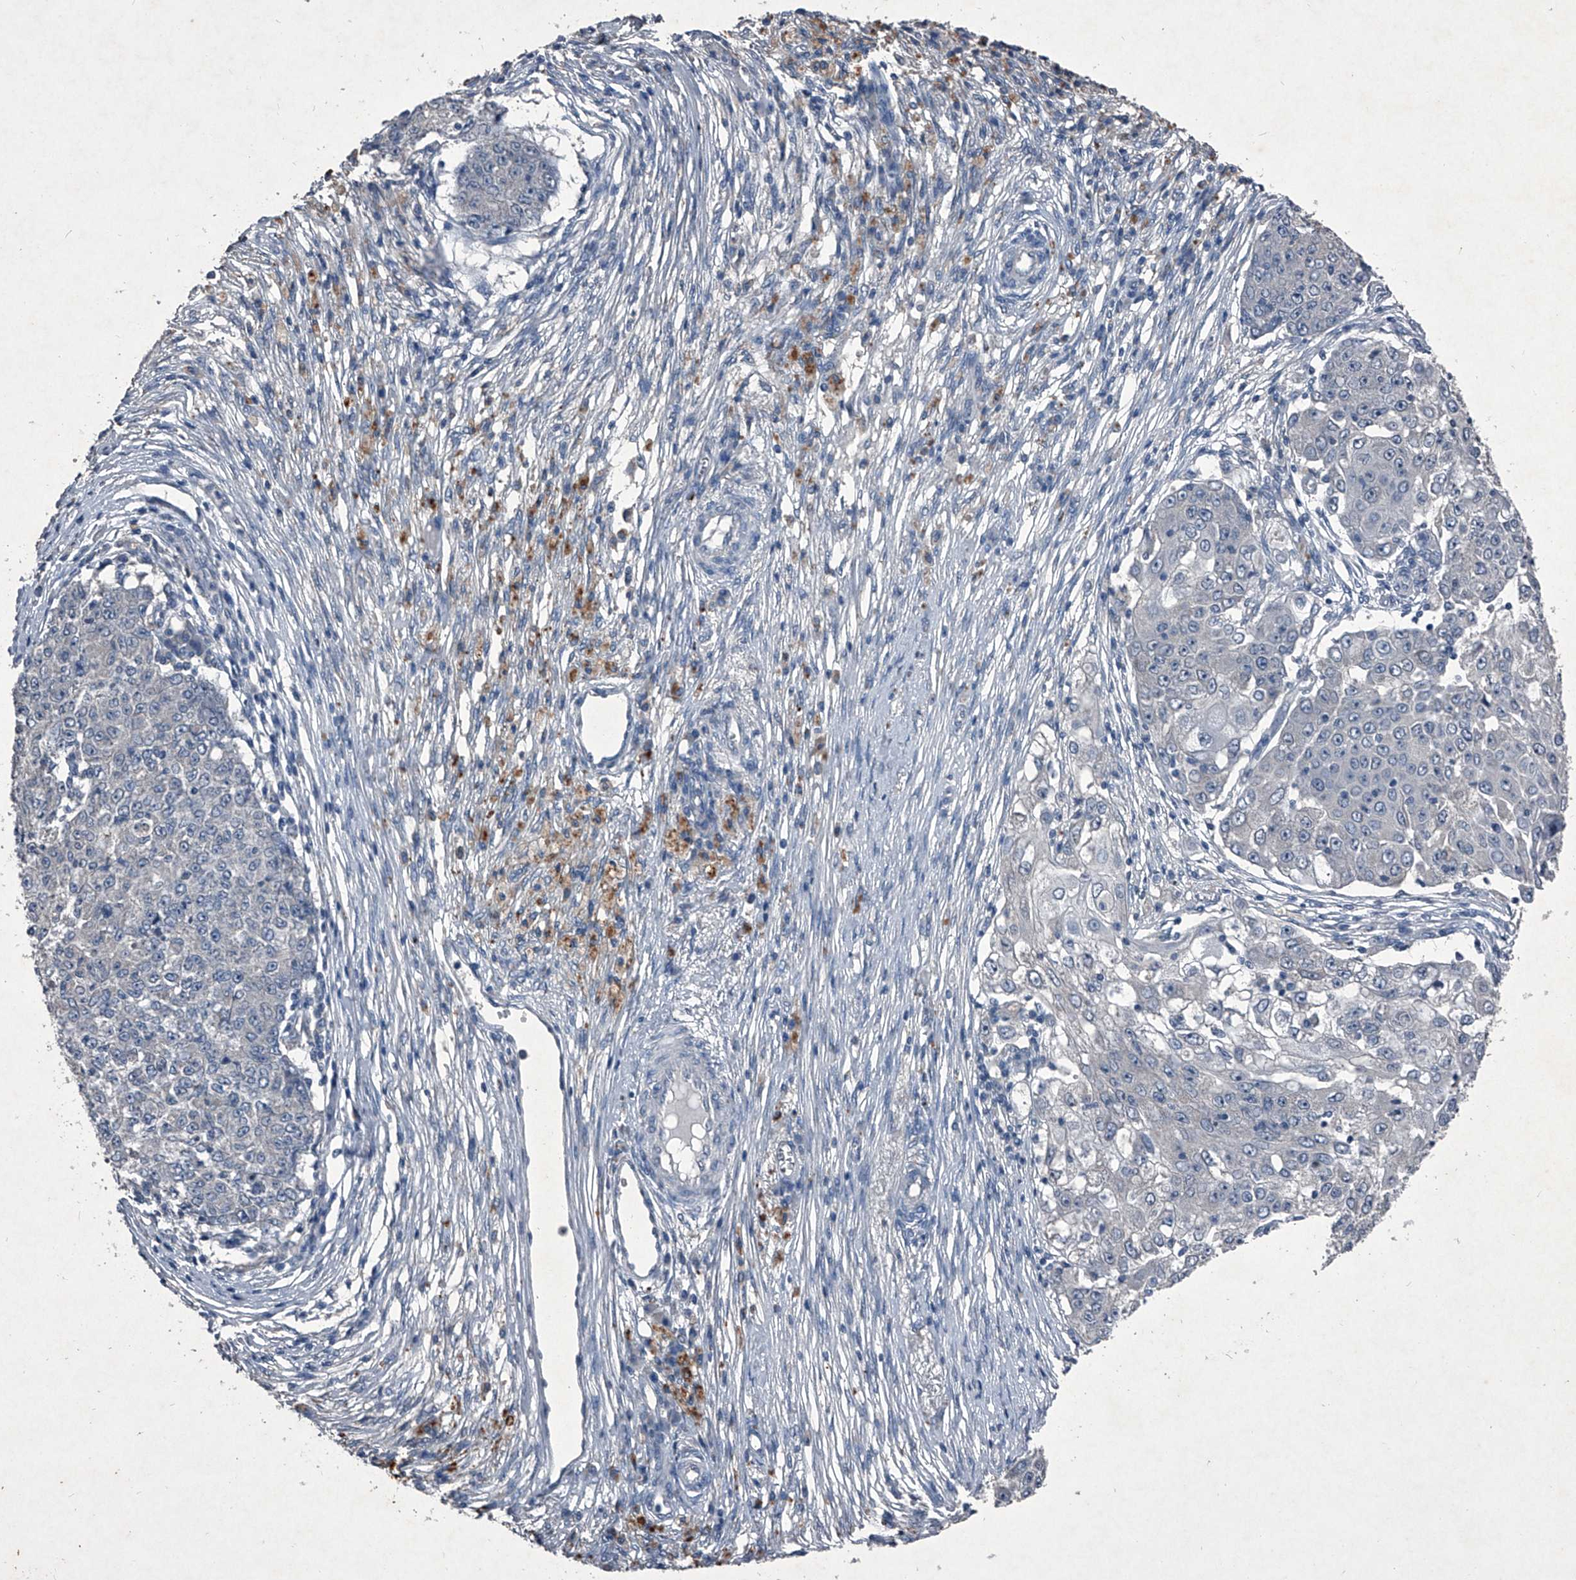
{"staining": {"intensity": "negative", "quantity": "none", "location": "none"}, "tissue": "ovarian cancer", "cell_type": "Tumor cells", "image_type": "cancer", "snomed": [{"axis": "morphology", "description": "Carcinoma, endometroid"}, {"axis": "topography", "description": "Ovary"}], "caption": "Histopathology image shows no protein positivity in tumor cells of ovarian cancer (endometroid carcinoma) tissue.", "gene": "MAPKAP1", "patient": {"sex": "female", "age": 42}}